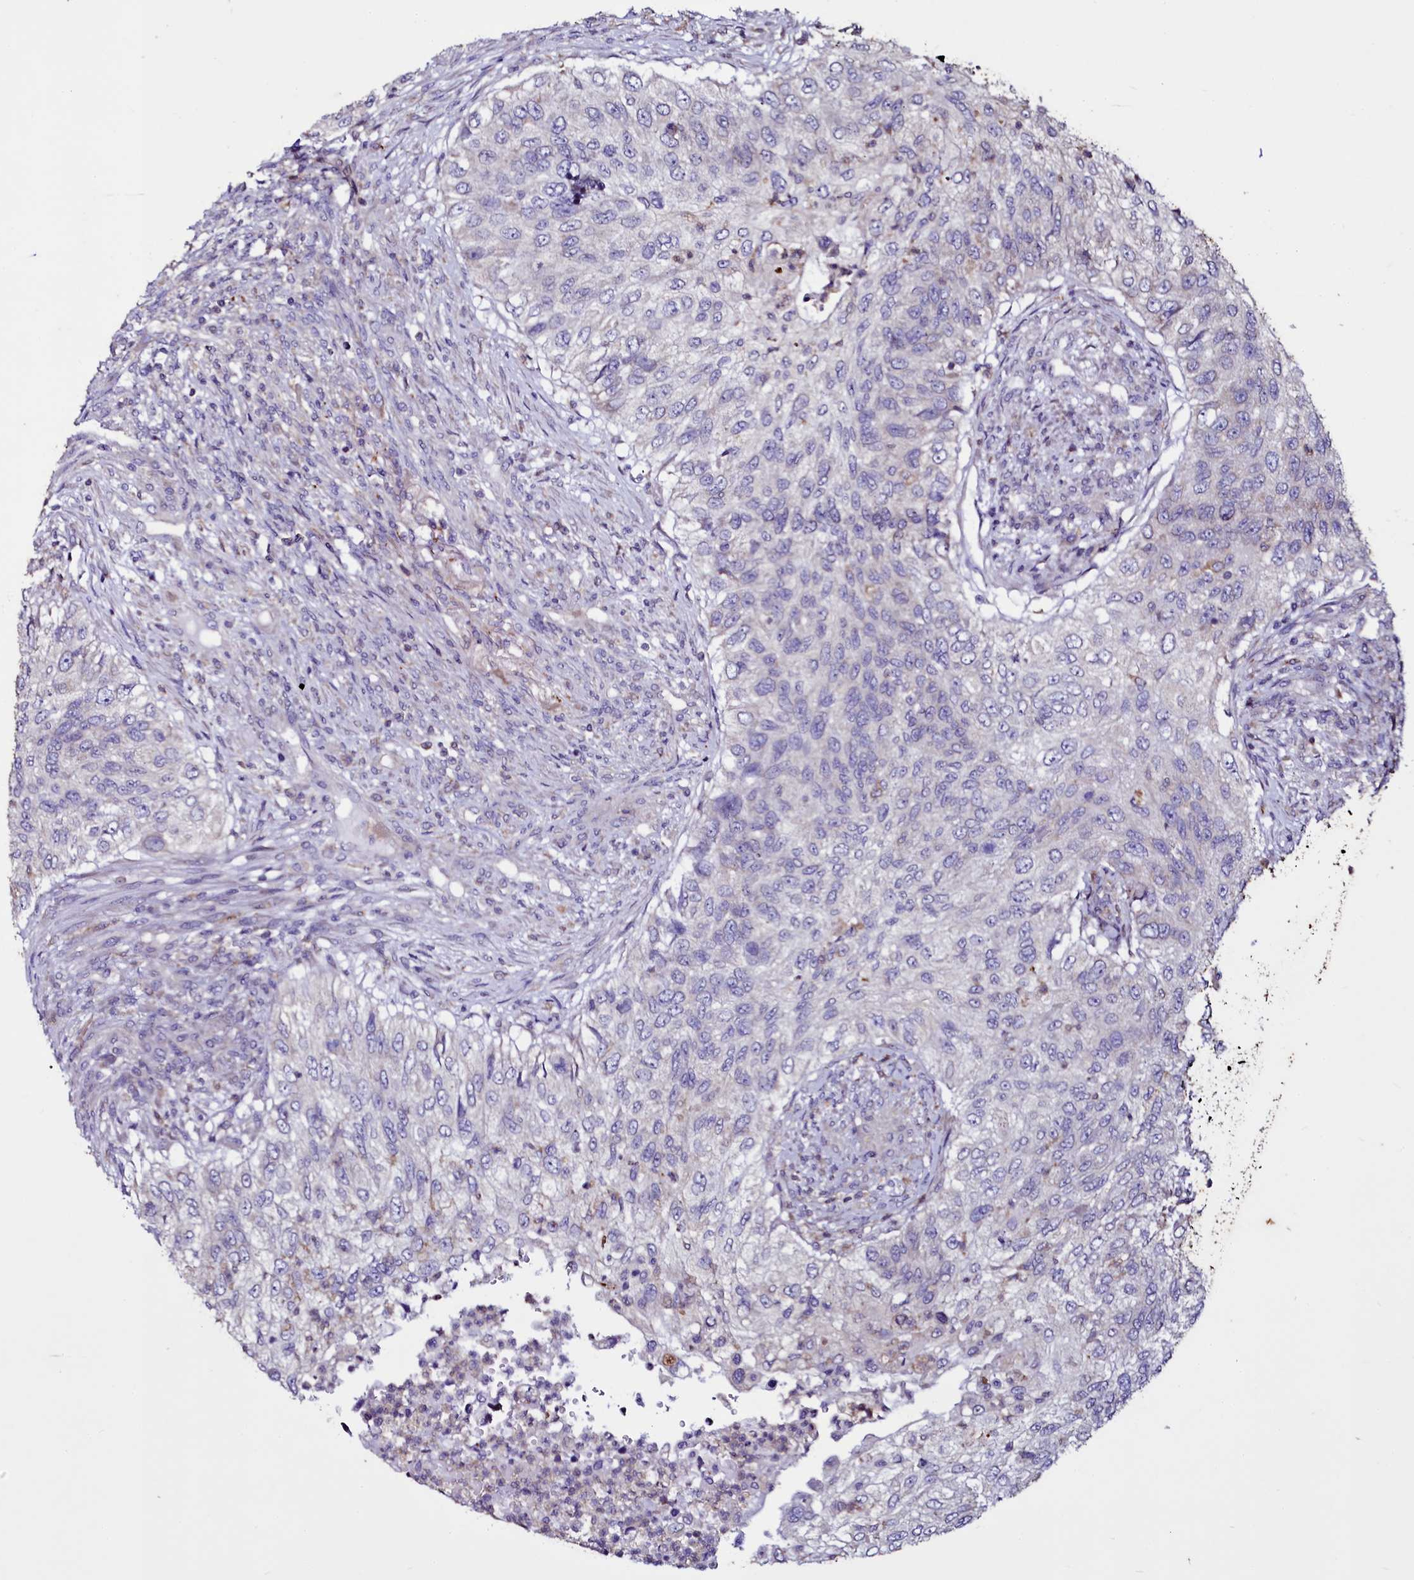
{"staining": {"intensity": "negative", "quantity": "none", "location": "none"}, "tissue": "urothelial cancer", "cell_type": "Tumor cells", "image_type": "cancer", "snomed": [{"axis": "morphology", "description": "Urothelial carcinoma, High grade"}, {"axis": "topography", "description": "Urinary bladder"}], "caption": "Immunohistochemistry (IHC) of human urothelial carcinoma (high-grade) shows no positivity in tumor cells. The staining was performed using DAB to visualize the protein expression in brown, while the nuclei were stained in blue with hematoxylin (Magnification: 20x).", "gene": "SELENOT", "patient": {"sex": "female", "age": 60}}